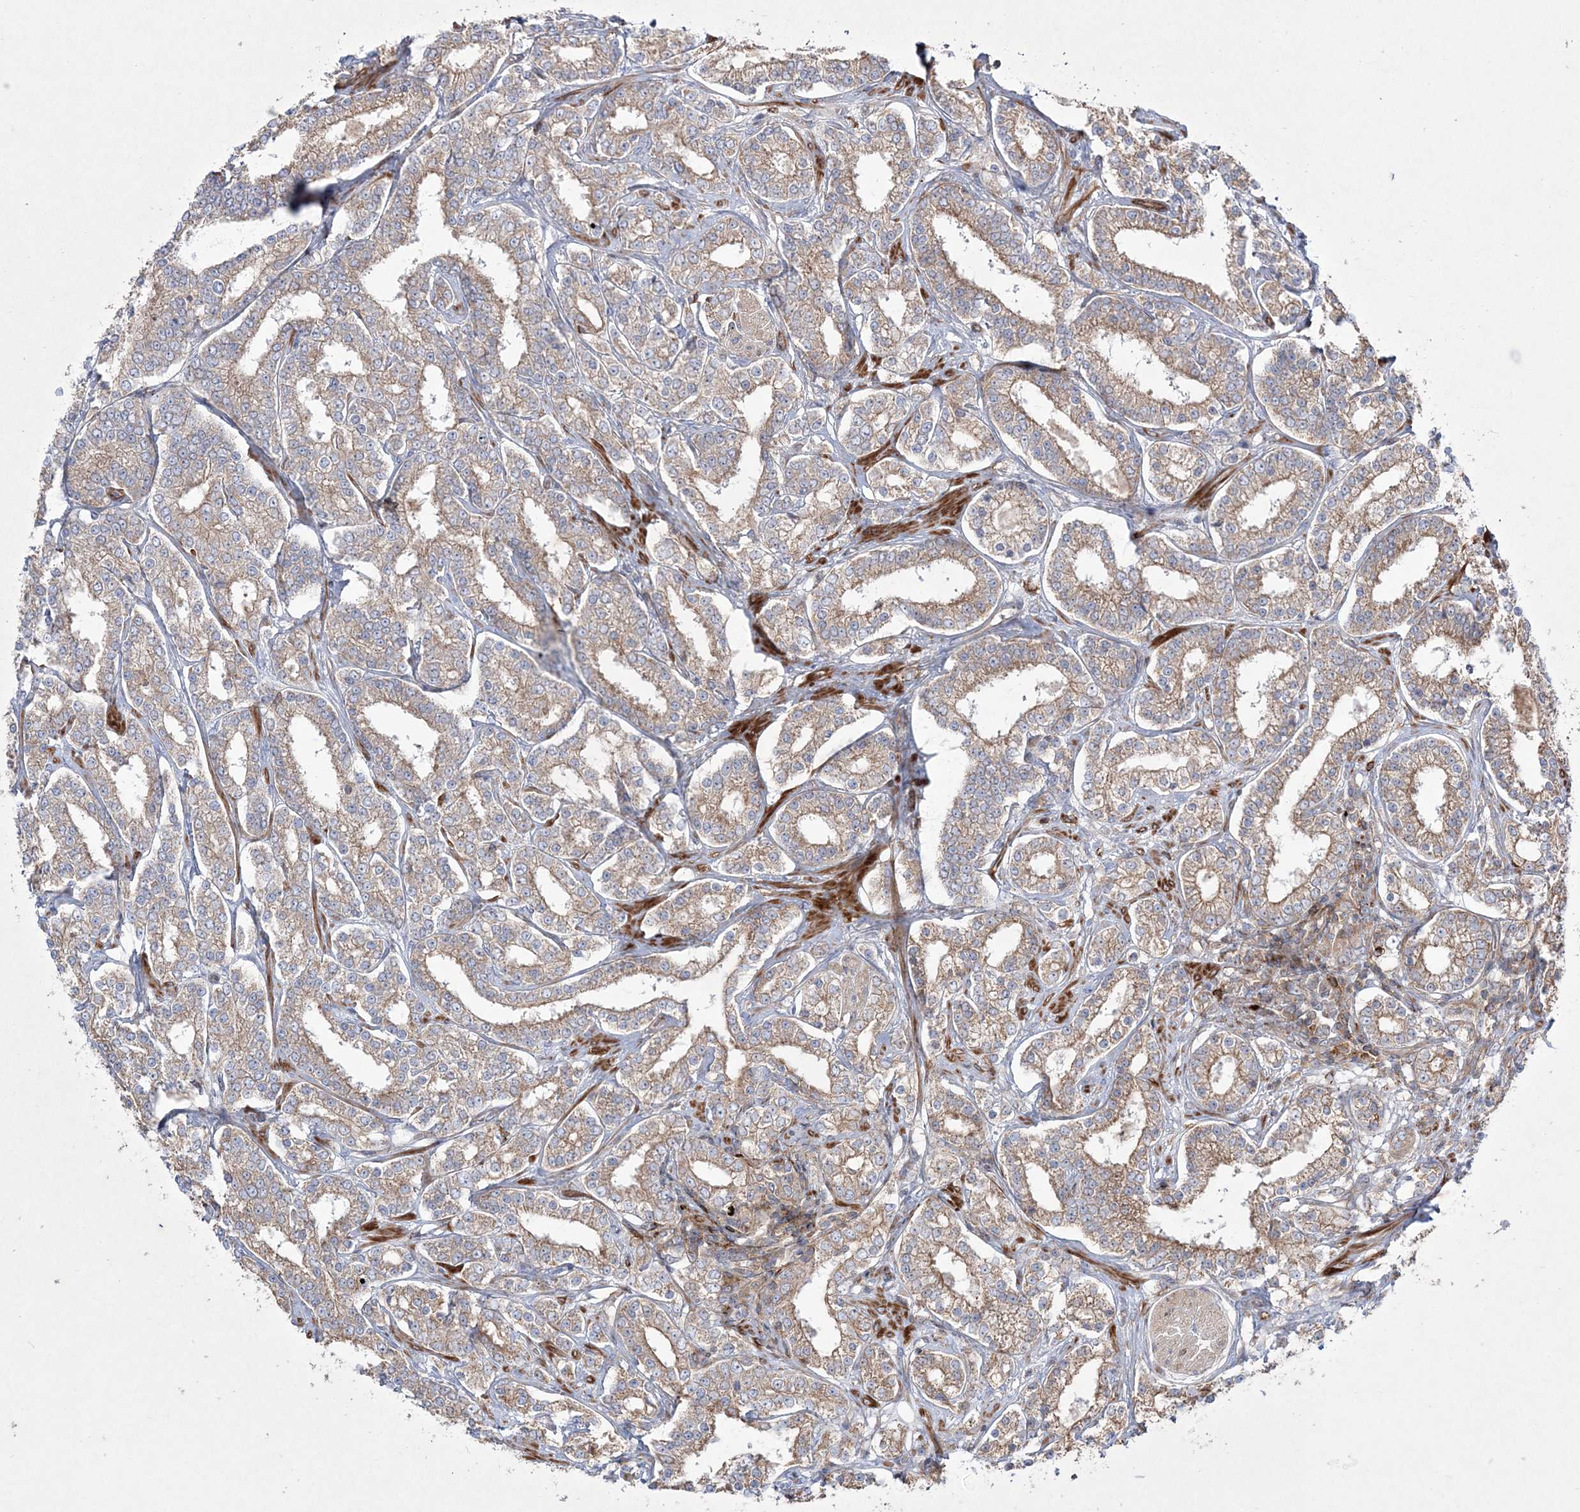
{"staining": {"intensity": "moderate", "quantity": "25%-75%", "location": "cytoplasmic/membranous"}, "tissue": "prostate cancer", "cell_type": "Tumor cells", "image_type": "cancer", "snomed": [{"axis": "morphology", "description": "Normal tissue, NOS"}, {"axis": "morphology", "description": "Adenocarcinoma, High grade"}, {"axis": "topography", "description": "Prostate"}], "caption": "Adenocarcinoma (high-grade) (prostate) tissue displays moderate cytoplasmic/membranous staining in approximately 25%-75% of tumor cells, visualized by immunohistochemistry. The protein of interest is stained brown, and the nuclei are stained in blue (DAB (3,3'-diaminobenzidine) IHC with brightfield microscopy, high magnification).", "gene": "RICTOR", "patient": {"sex": "male", "age": 83}}